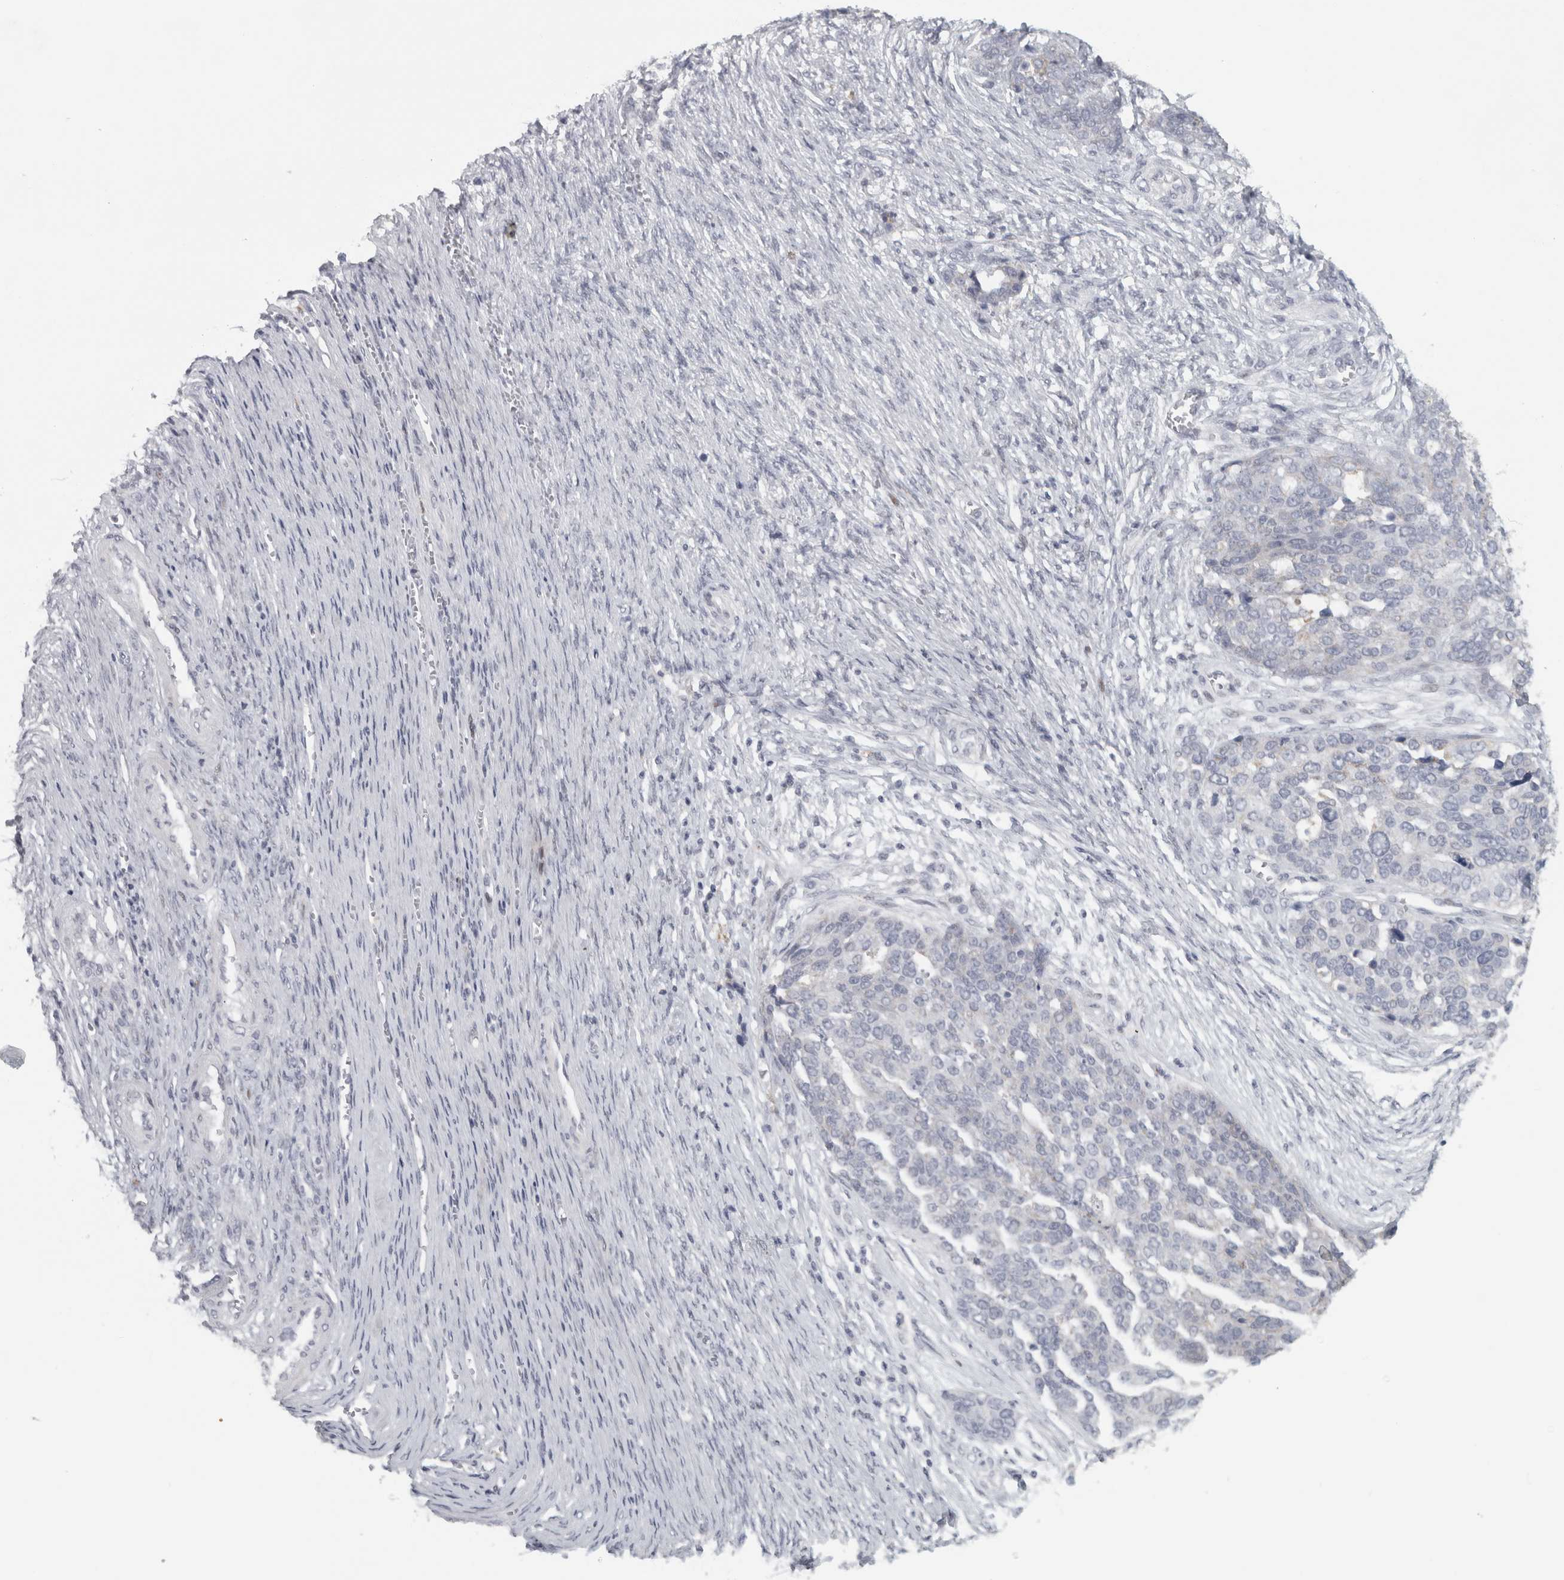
{"staining": {"intensity": "negative", "quantity": "none", "location": "none"}, "tissue": "ovarian cancer", "cell_type": "Tumor cells", "image_type": "cancer", "snomed": [{"axis": "morphology", "description": "Cystadenocarcinoma, serous, NOS"}, {"axis": "topography", "description": "Ovary"}], "caption": "Immunohistochemistry of human serous cystadenocarcinoma (ovarian) demonstrates no staining in tumor cells. (Brightfield microscopy of DAB IHC at high magnification).", "gene": "PTPRN2", "patient": {"sex": "female", "age": 44}}